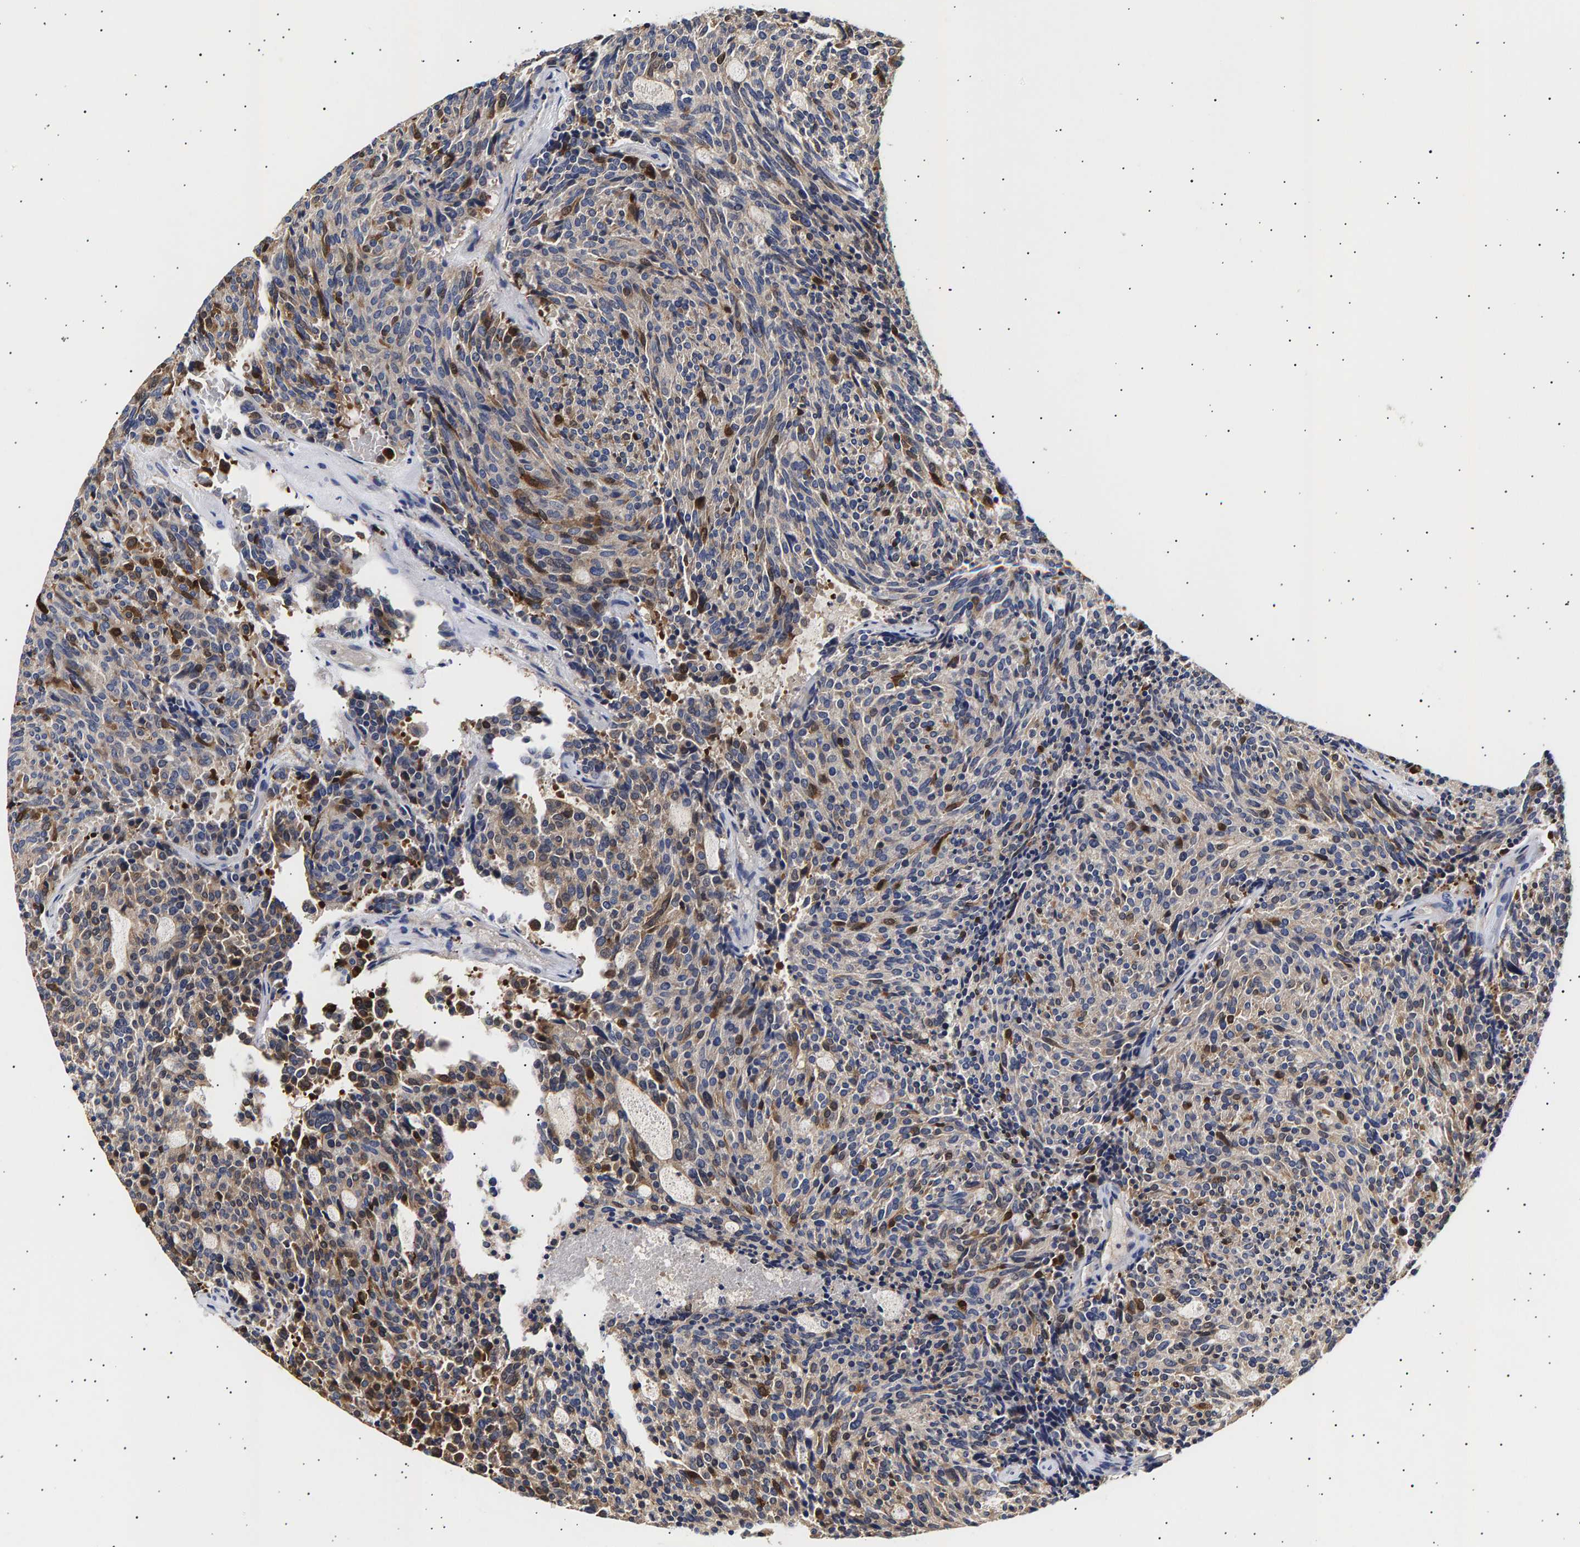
{"staining": {"intensity": "moderate", "quantity": "<25%", "location": "cytoplasmic/membranous"}, "tissue": "carcinoid", "cell_type": "Tumor cells", "image_type": "cancer", "snomed": [{"axis": "morphology", "description": "Carcinoid, malignant, NOS"}, {"axis": "topography", "description": "Pancreas"}], "caption": "Immunohistochemical staining of human carcinoid reveals low levels of moderate cytoplasmic/membranous expression in approximately <25% of tumor cells.", "gene": "ANKRD40", "patient": {"sex": "female", "age": 54}}